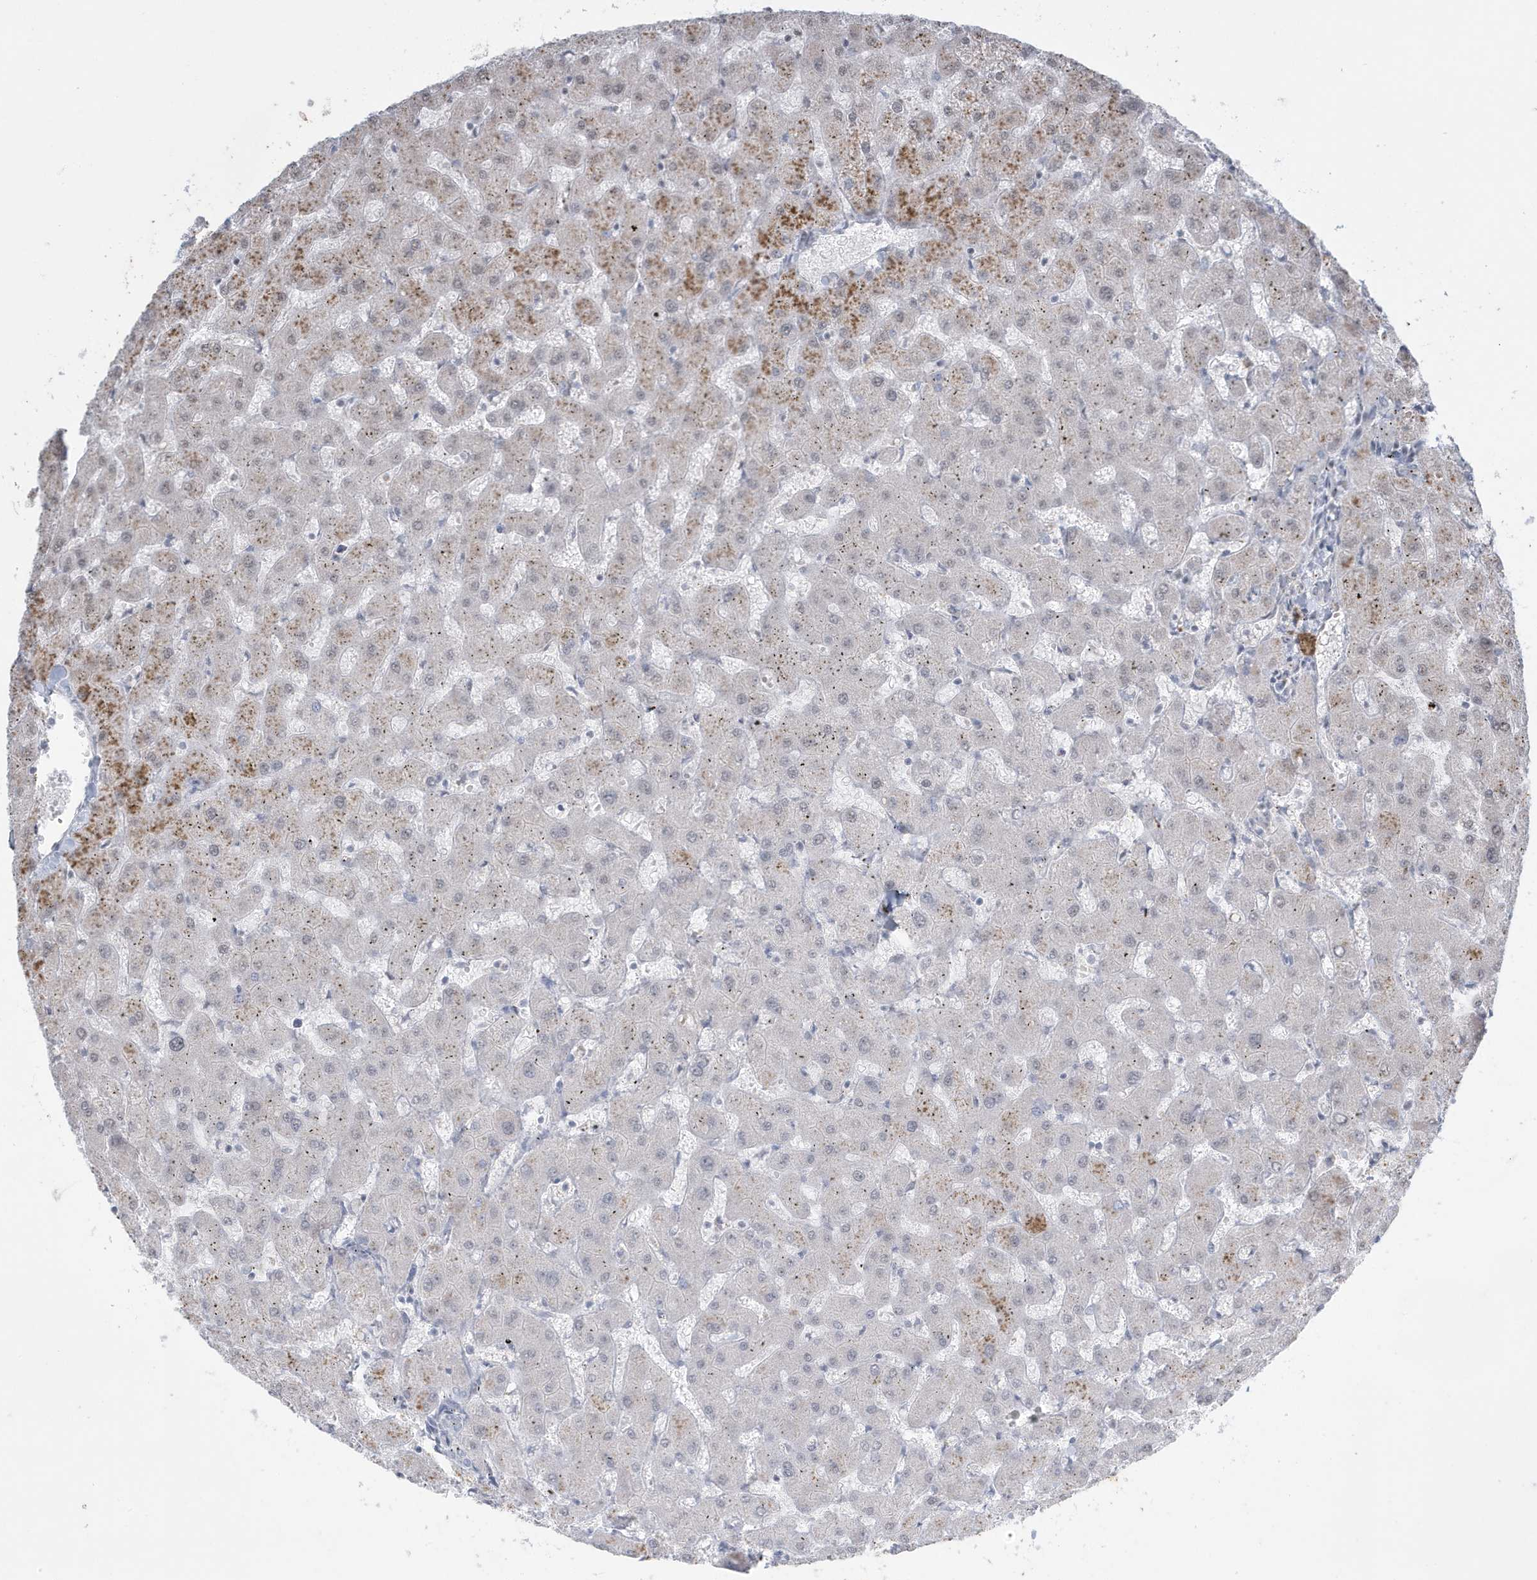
{"staining": {"intensity": "negative", "quantity": "none", "location": "none"}, "tissue": "liver", "cell_type": "Cholangiocytes", "image_type": "normal", "snomed": [{"axis": "morphology", "description": "Normal tissue, NOS"}, {"axis": "topography", "description": "Liver"}], "caption": "A high-resolution micrograph shows immunohistochemistry staining of unremarkable liver, which exhibits no significant staining in cholangiocytes.", "gene": "FNDC1", "patient": {"sex": "female", "age": 63}}